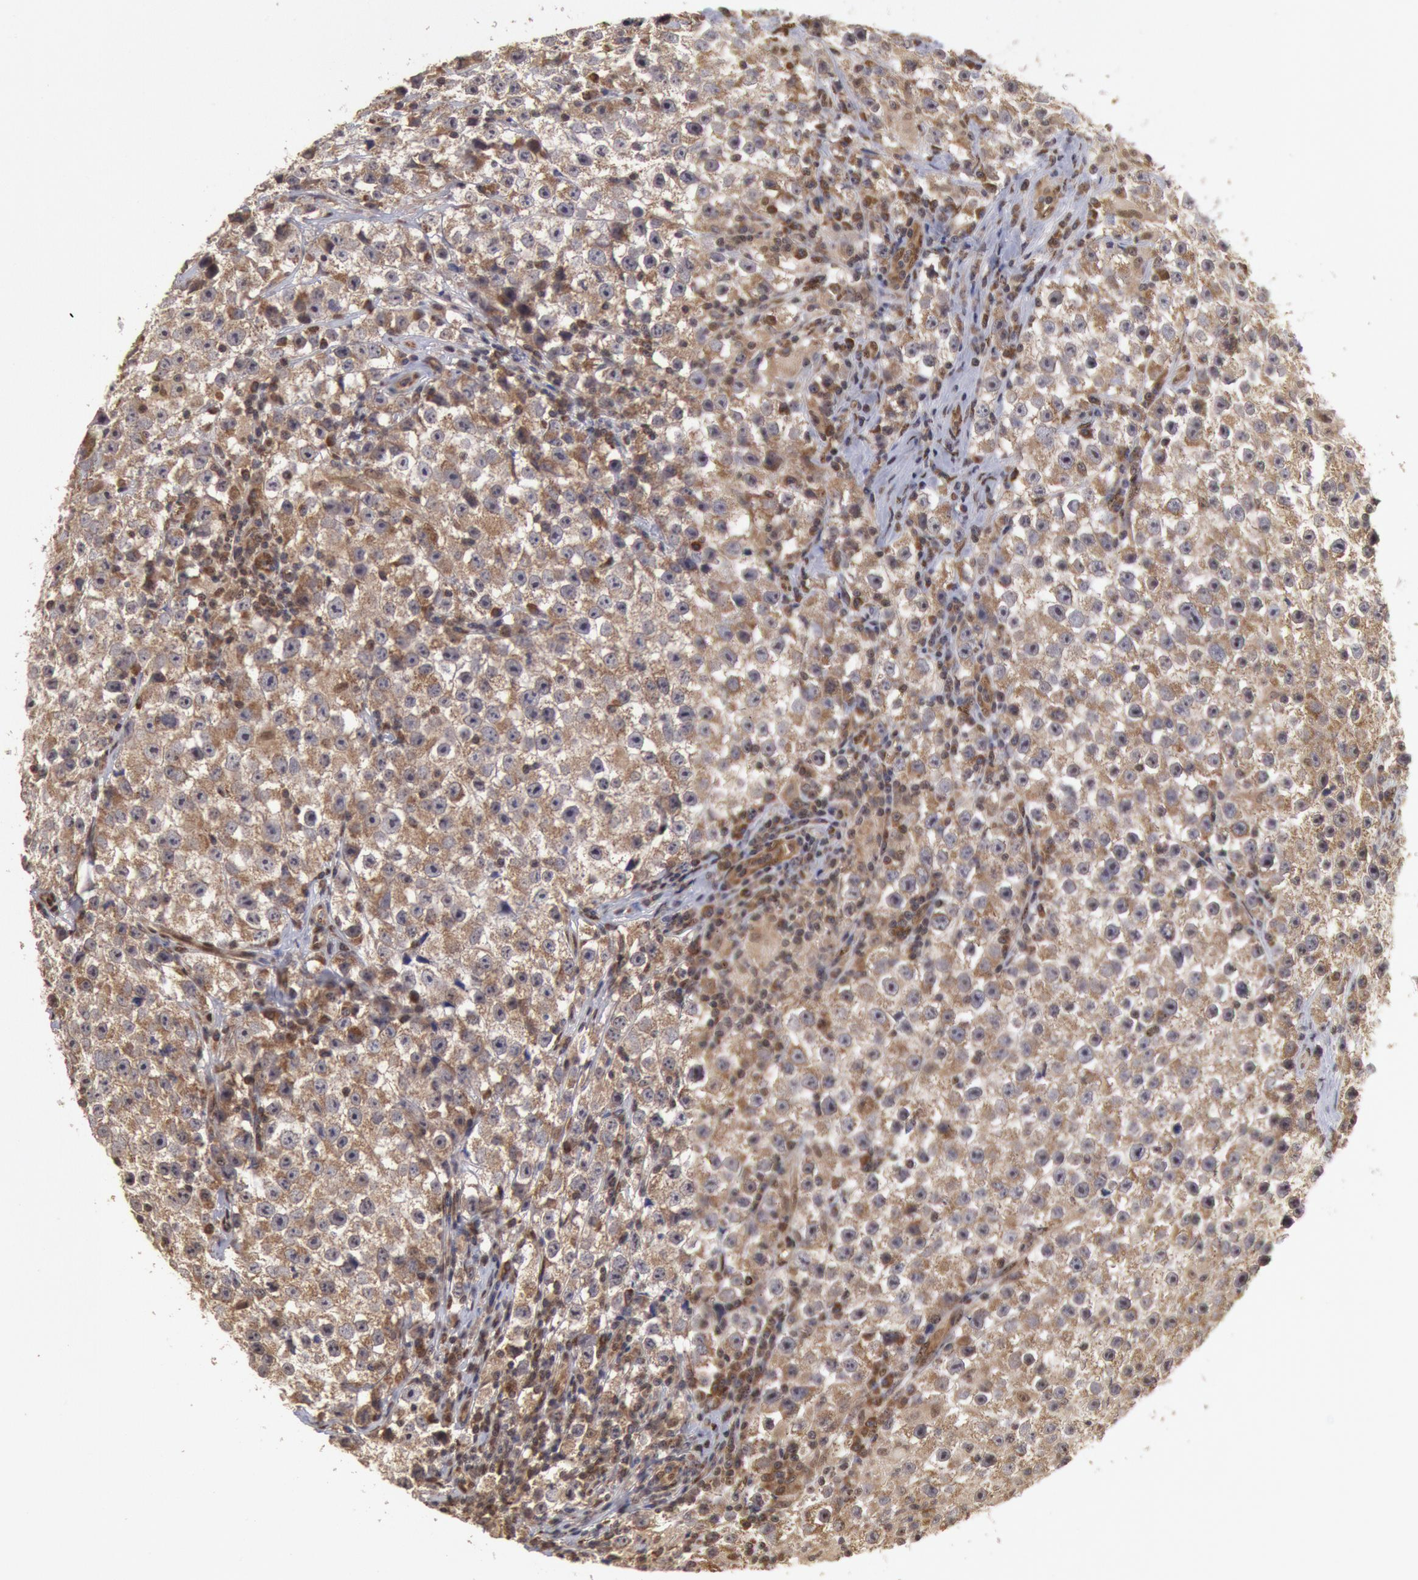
{"staining": {"intensity": "moderate", "quantity": ">75%", "location": "cytoplasmic/membranous"}, "tissue": "testis cancer", "cell_type": "Tumor cells", "image_type": "cancer", "snomed": [{"axis": "morphology", "description": "Seminoma, NOS"}, {"axis": "topography", "description": "Testis"}], "caption": "IHC image of testis seminoma stained for a protein (brown), which demonstrates medium levels of moderate cytoplasmic/membranous staining in approximately >75% of tumor cells.", "gene": "STX17", "patient": {"sex": "male", "age": 35}}